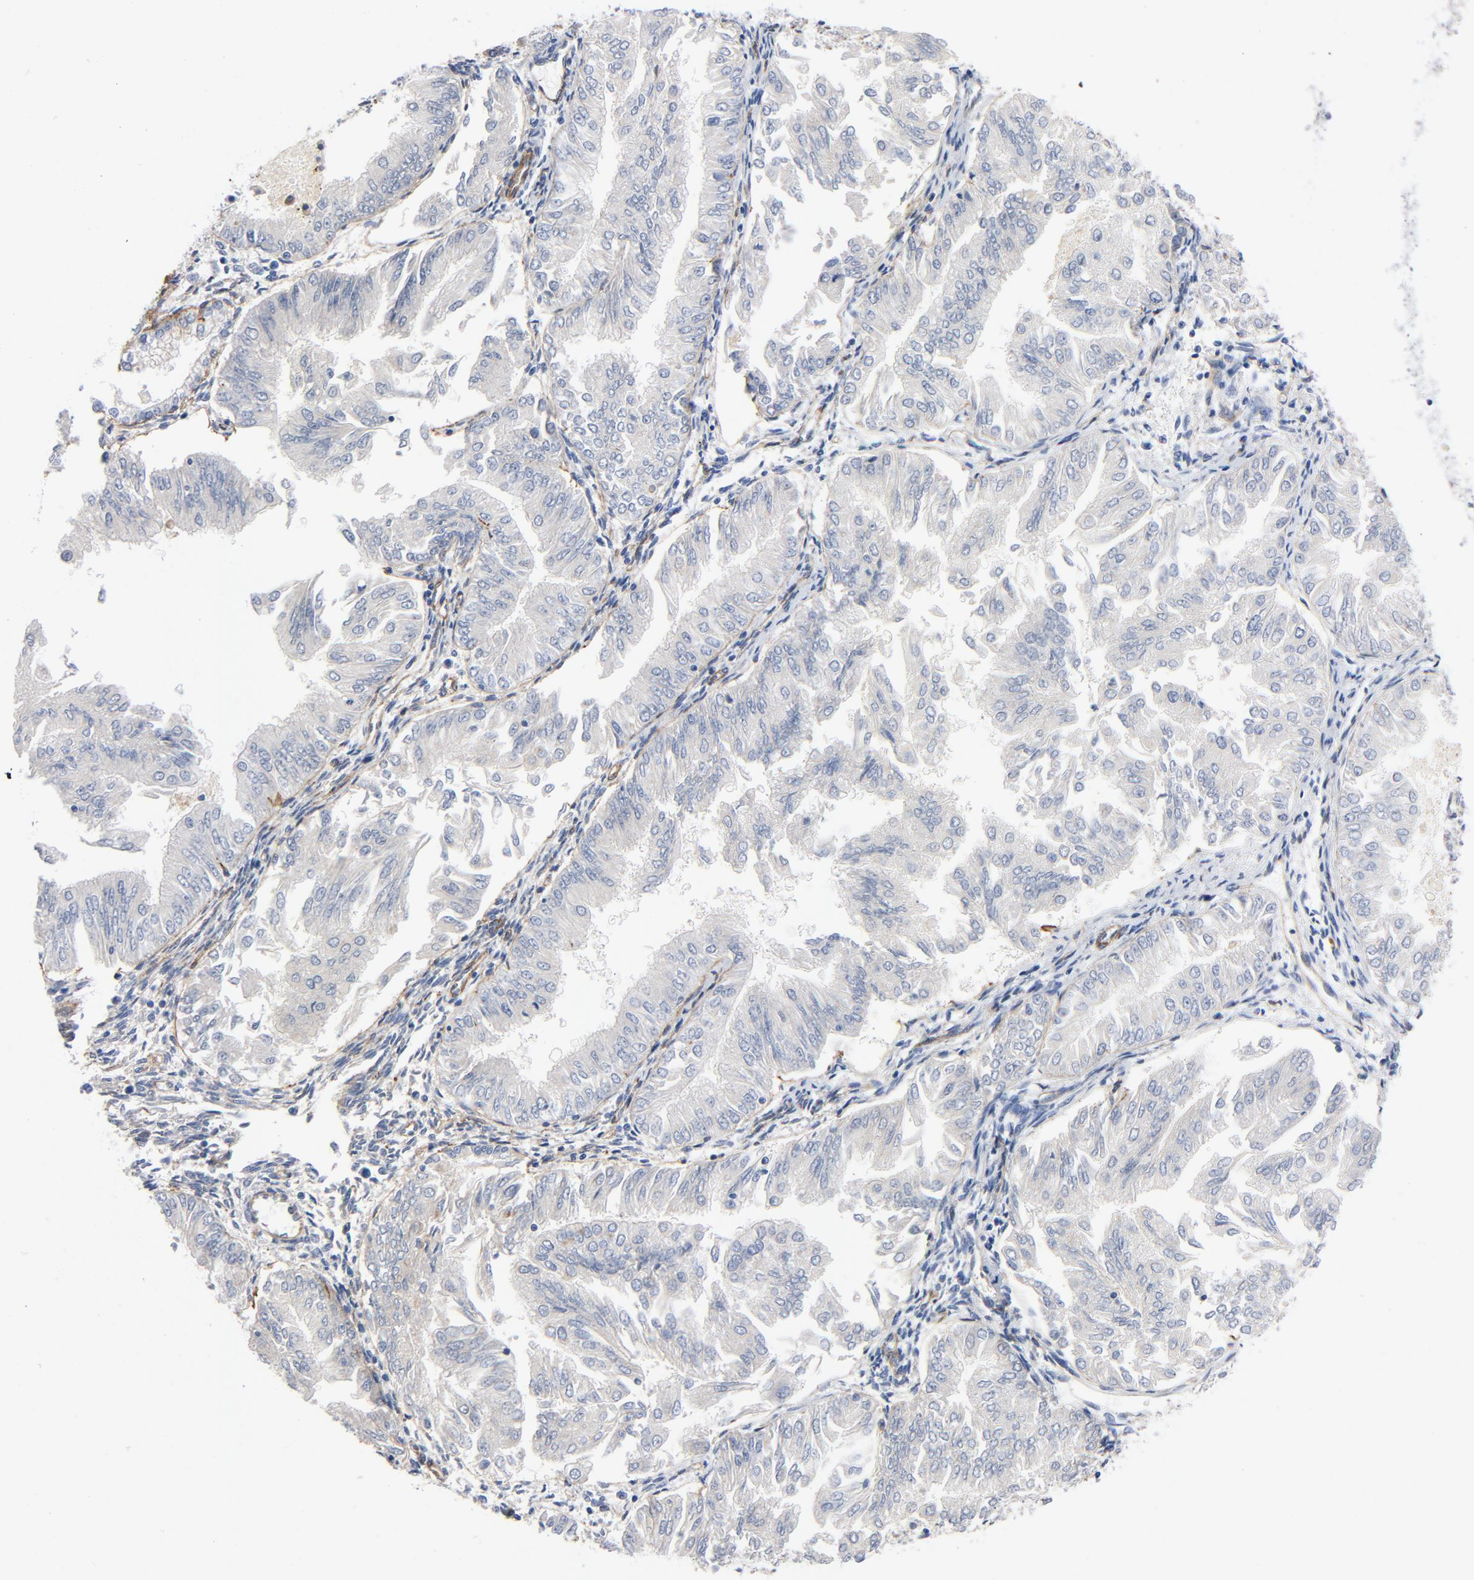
{"staining": {"intensity": "negative", "quantity": "none", "location": "none"}, "tissue": "endometrial cancer", "cell_type": "Tumor cells", "image_type": "cancer", "snomed": [{"axis": "morphology", "description": "Adenocarcinoma, NOS"}, {"axis": "topography", "description": "Endometrium"}], "caption": "DAB (3,3'-diaminobenzidine) immunohistochemical staining of human endometrial adenocarcinoma shows no significant positivity in tumor cells. (DAB immunohistochemistry (IHC) with hematoxylin counter stain).", "gene": "LAMC1", "patient": {"sex": "female", "age": 53}}